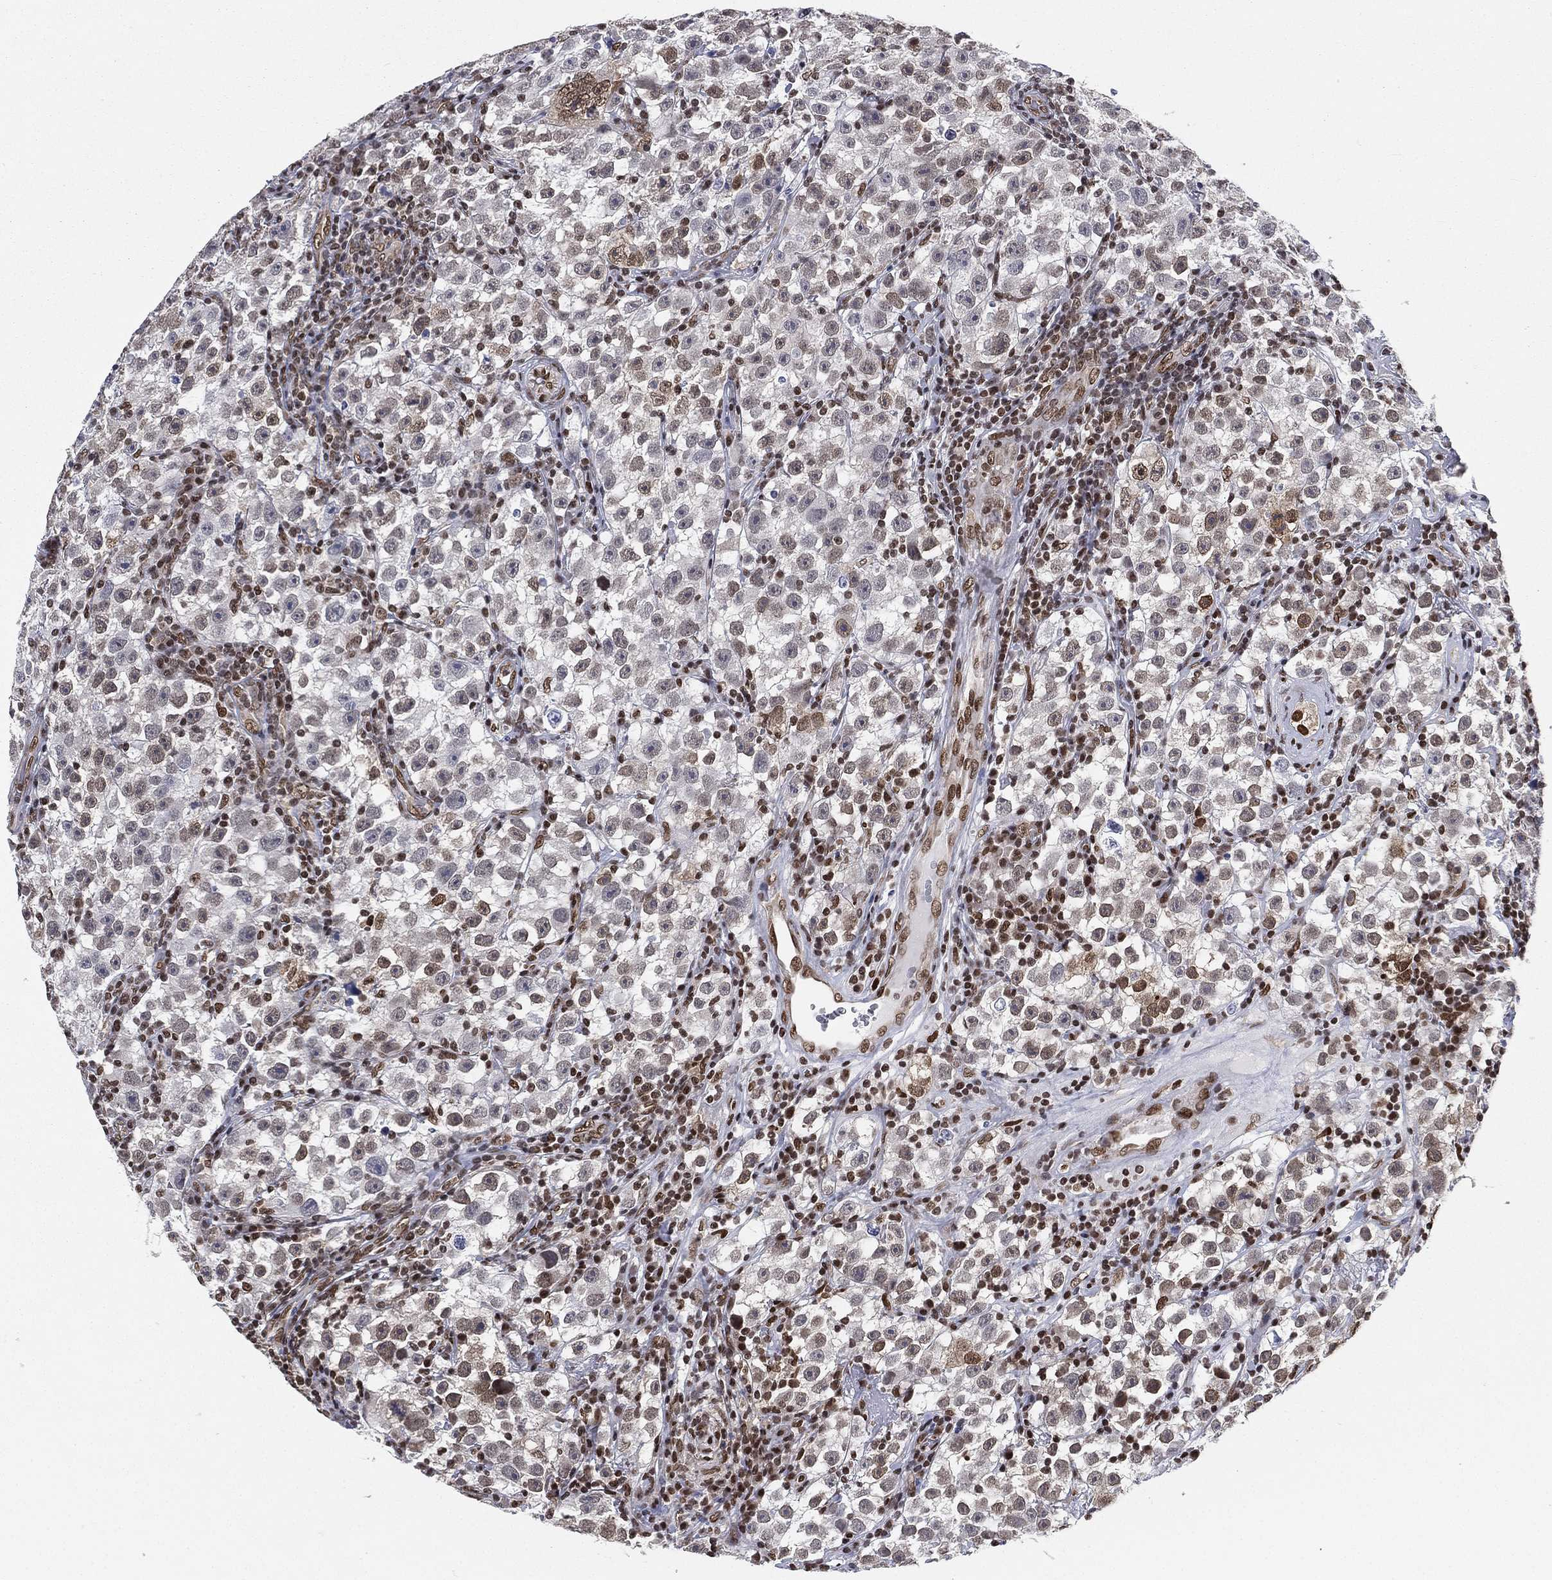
{"staining": {"intensity": "moderate", "quantity": "<25%", "location": "nuclear"}, "tissue": "testis cancer", "cell_type": "Tumor cells", "image_type": "cancer", "snomed": [{"axis": "morphology", "description": "Seminoma, NOS"}, {"axis": "topography", "description": "Testis"}], "caption": "This micrograph reveals immunohistochemistry (IHC) staining of seminoma (testis), with low moderate nuclear positivity in about <25% of tumor cells.", "gene": "FUBP3", "patient": {"sex": "male", "age": 22}}